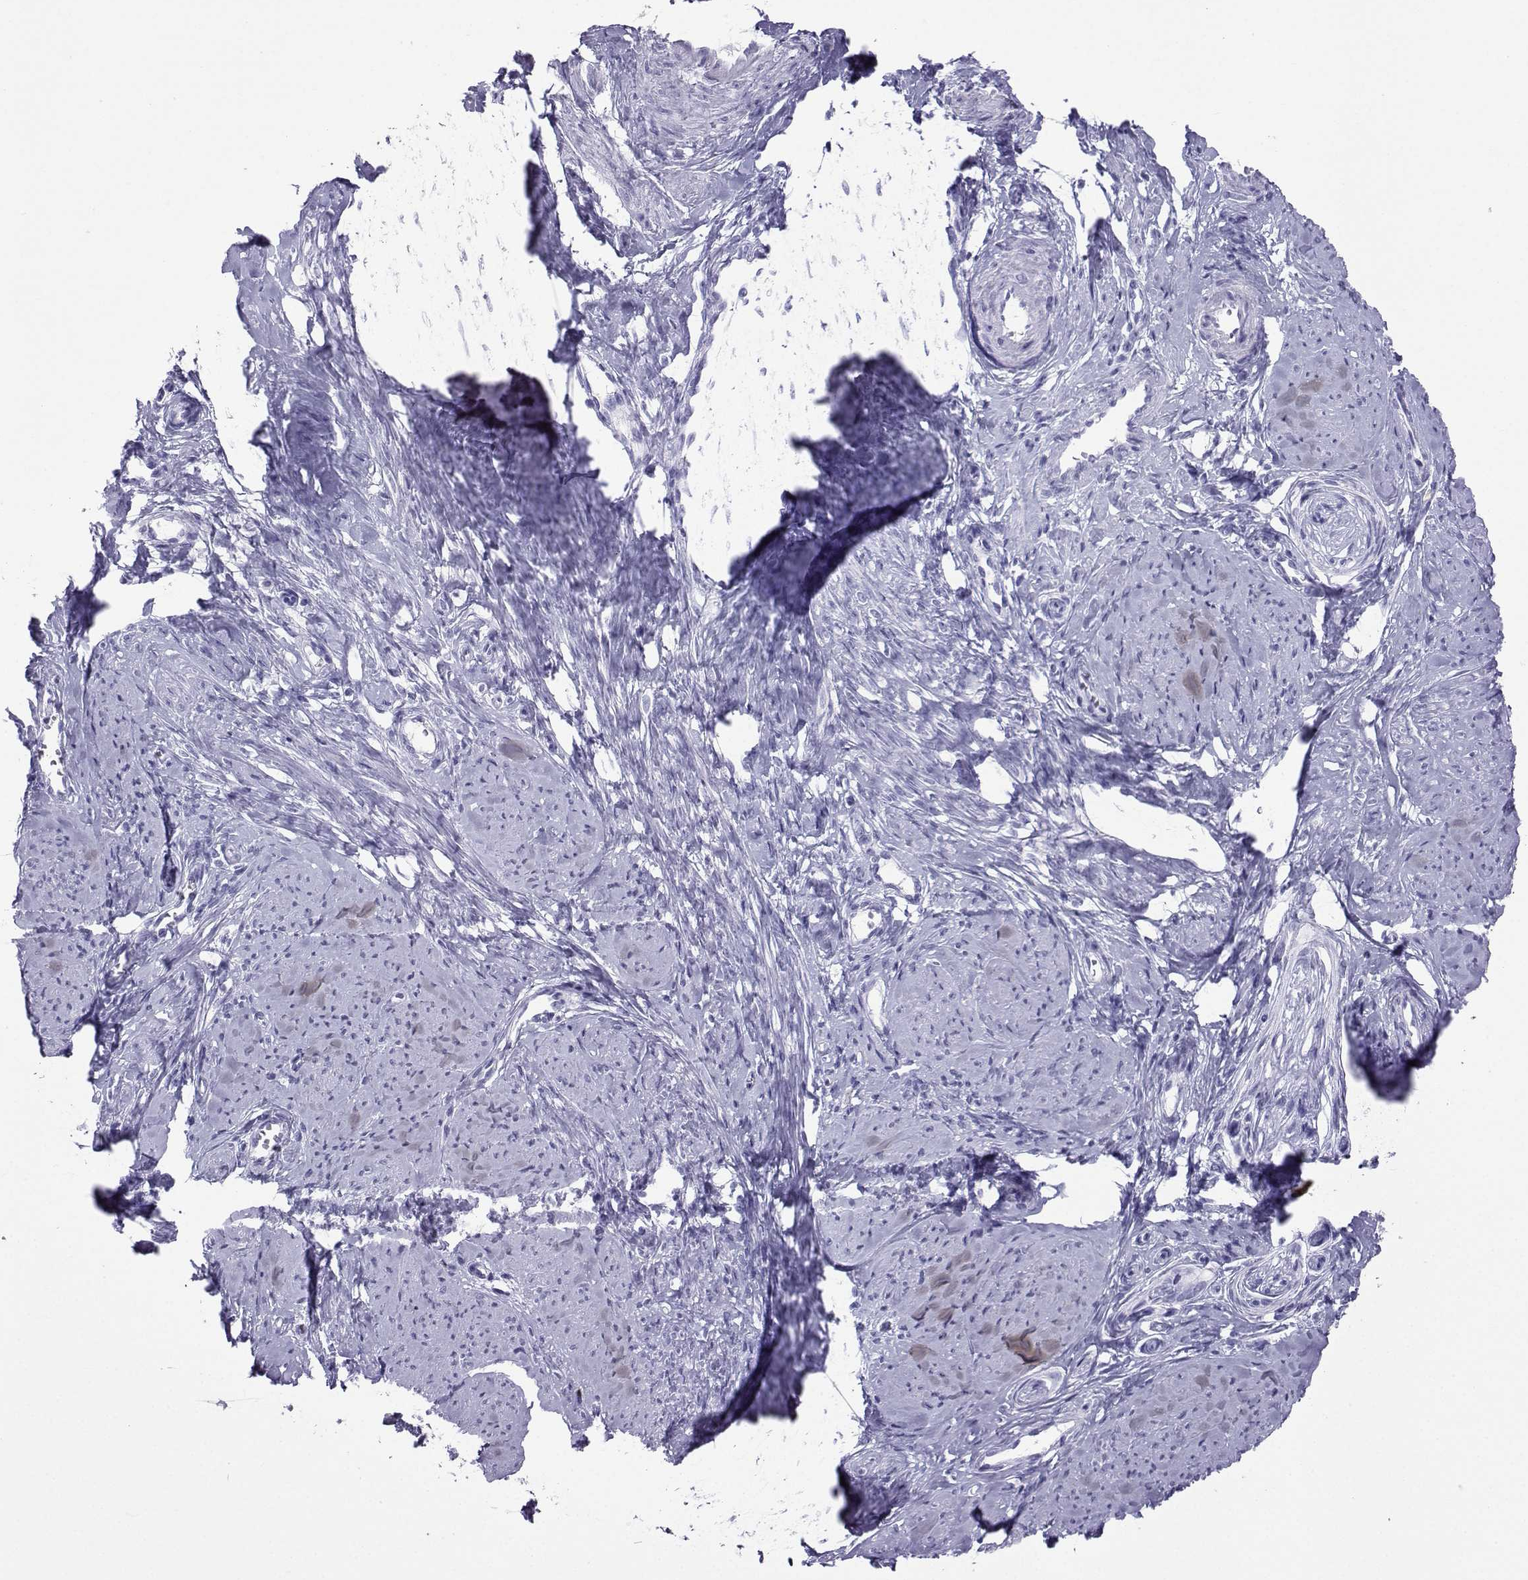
{"staining": {"intensity": "negative", "quantity": "none", "location": "none"}, "tissue": "smooth muscle", "cell_type": "Smooth muscle cells", "image_type": "normal", "snomed": [{"axis": "morphology", "description": "Normal tissue, NOS"}, {"axis": "topography", "description": "Smooth muscle"}], "caption": "The image reveals no significant staining in smooth muscle cells of smooth muscle.", "gene": "LORICRIN", "patient": {"sex": "female", "age": 48}}